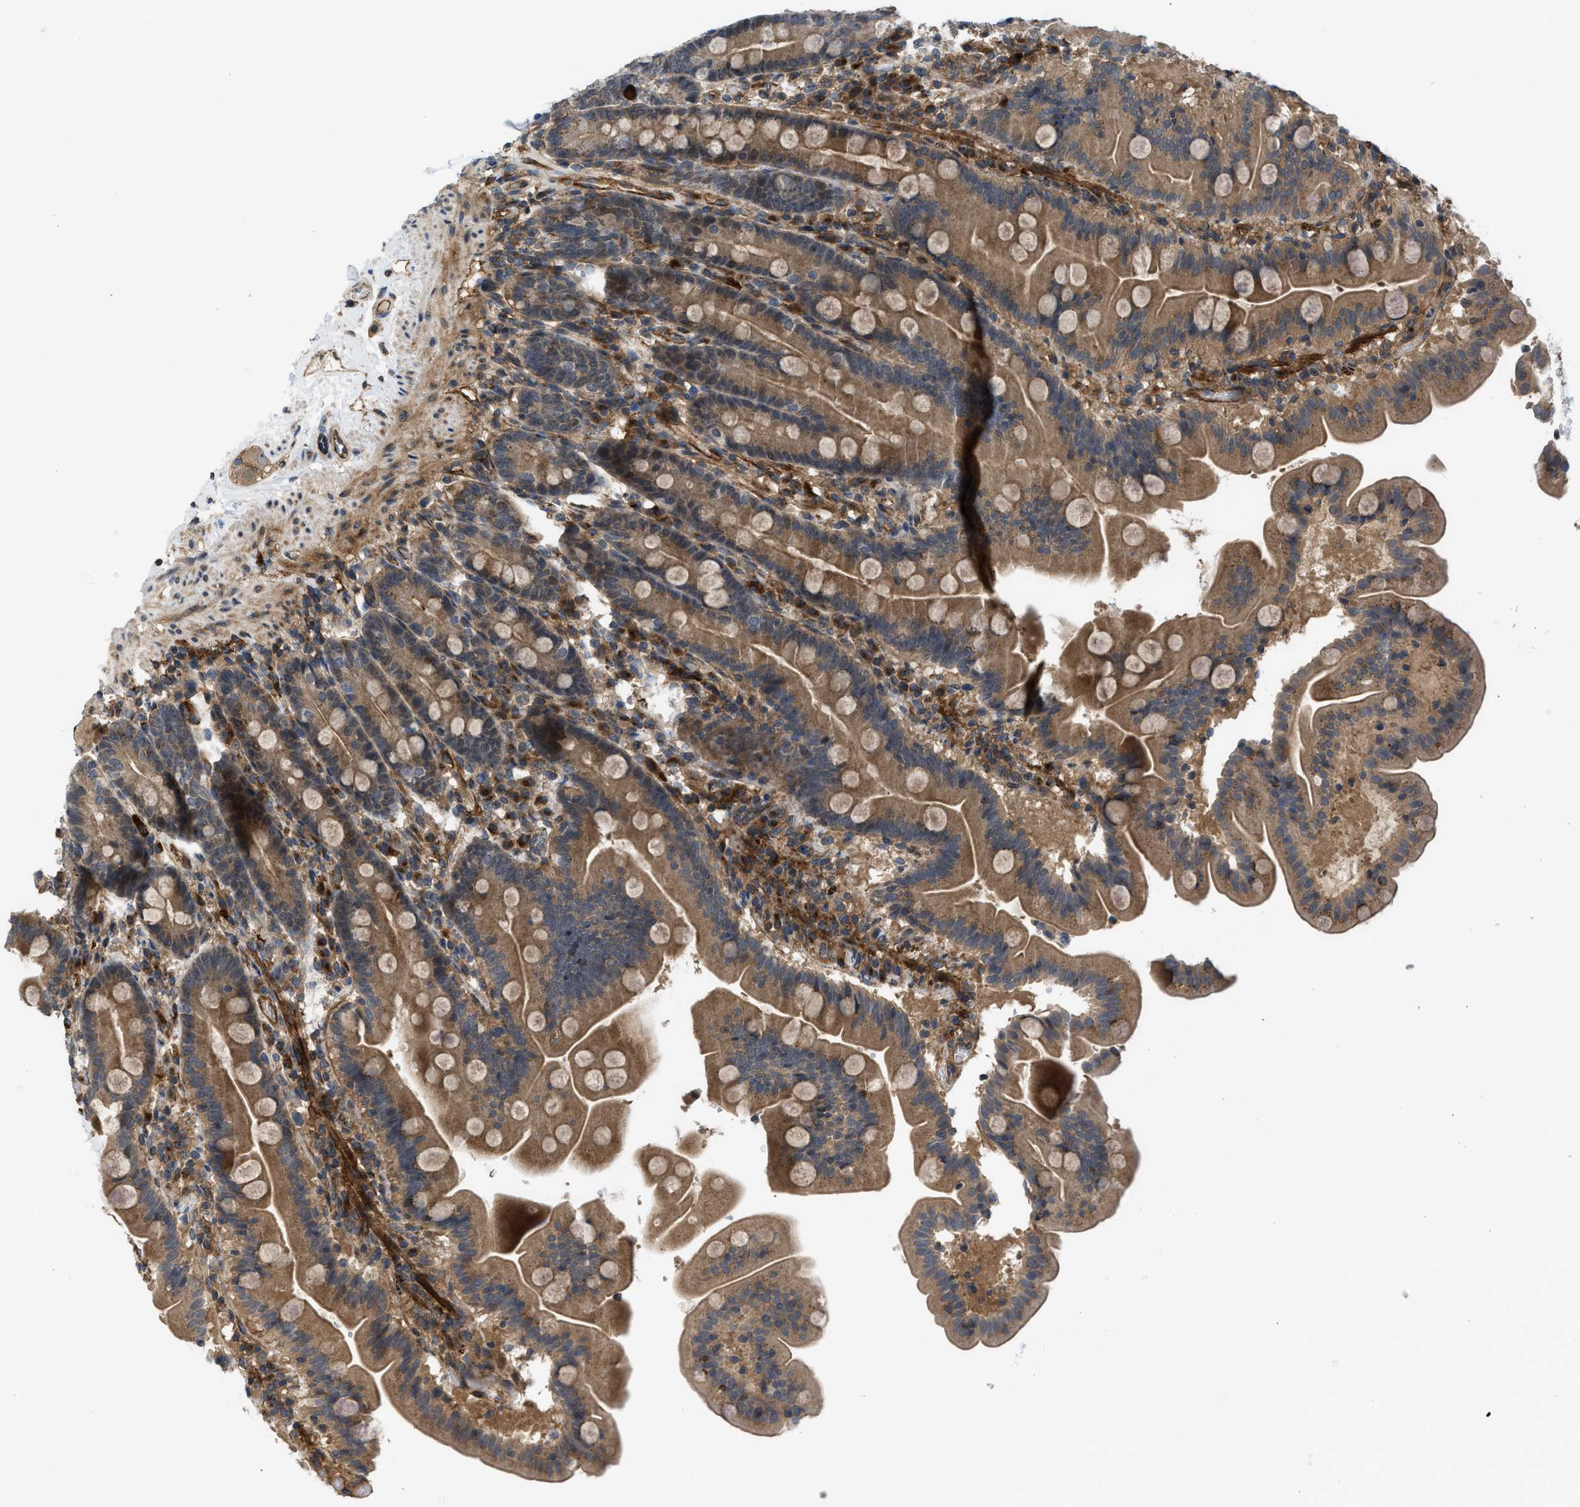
{"staining": {"intensity": "moderate", "quantity": ">75%", "location": "cytoplasmic/membranous"}, "tissue": "duodenum", "cell_type": "Glandular cells", "image_type": "normal", "snomed": [{"axis": "morphology", "description": "Normal tissue, NOS"}, {"axis": "topography", "description": "Duodenum"}], "caption": "Protein expression analysis of benign human duodenum reveals moderate cytoplasmic/membranous positivity in about >75% of glandular cells. (DAB = brown stain, brightfield microscopy at high magnification).", "gene": "GPATCH2L", "patient": {"sex": "male", "age": 54}}